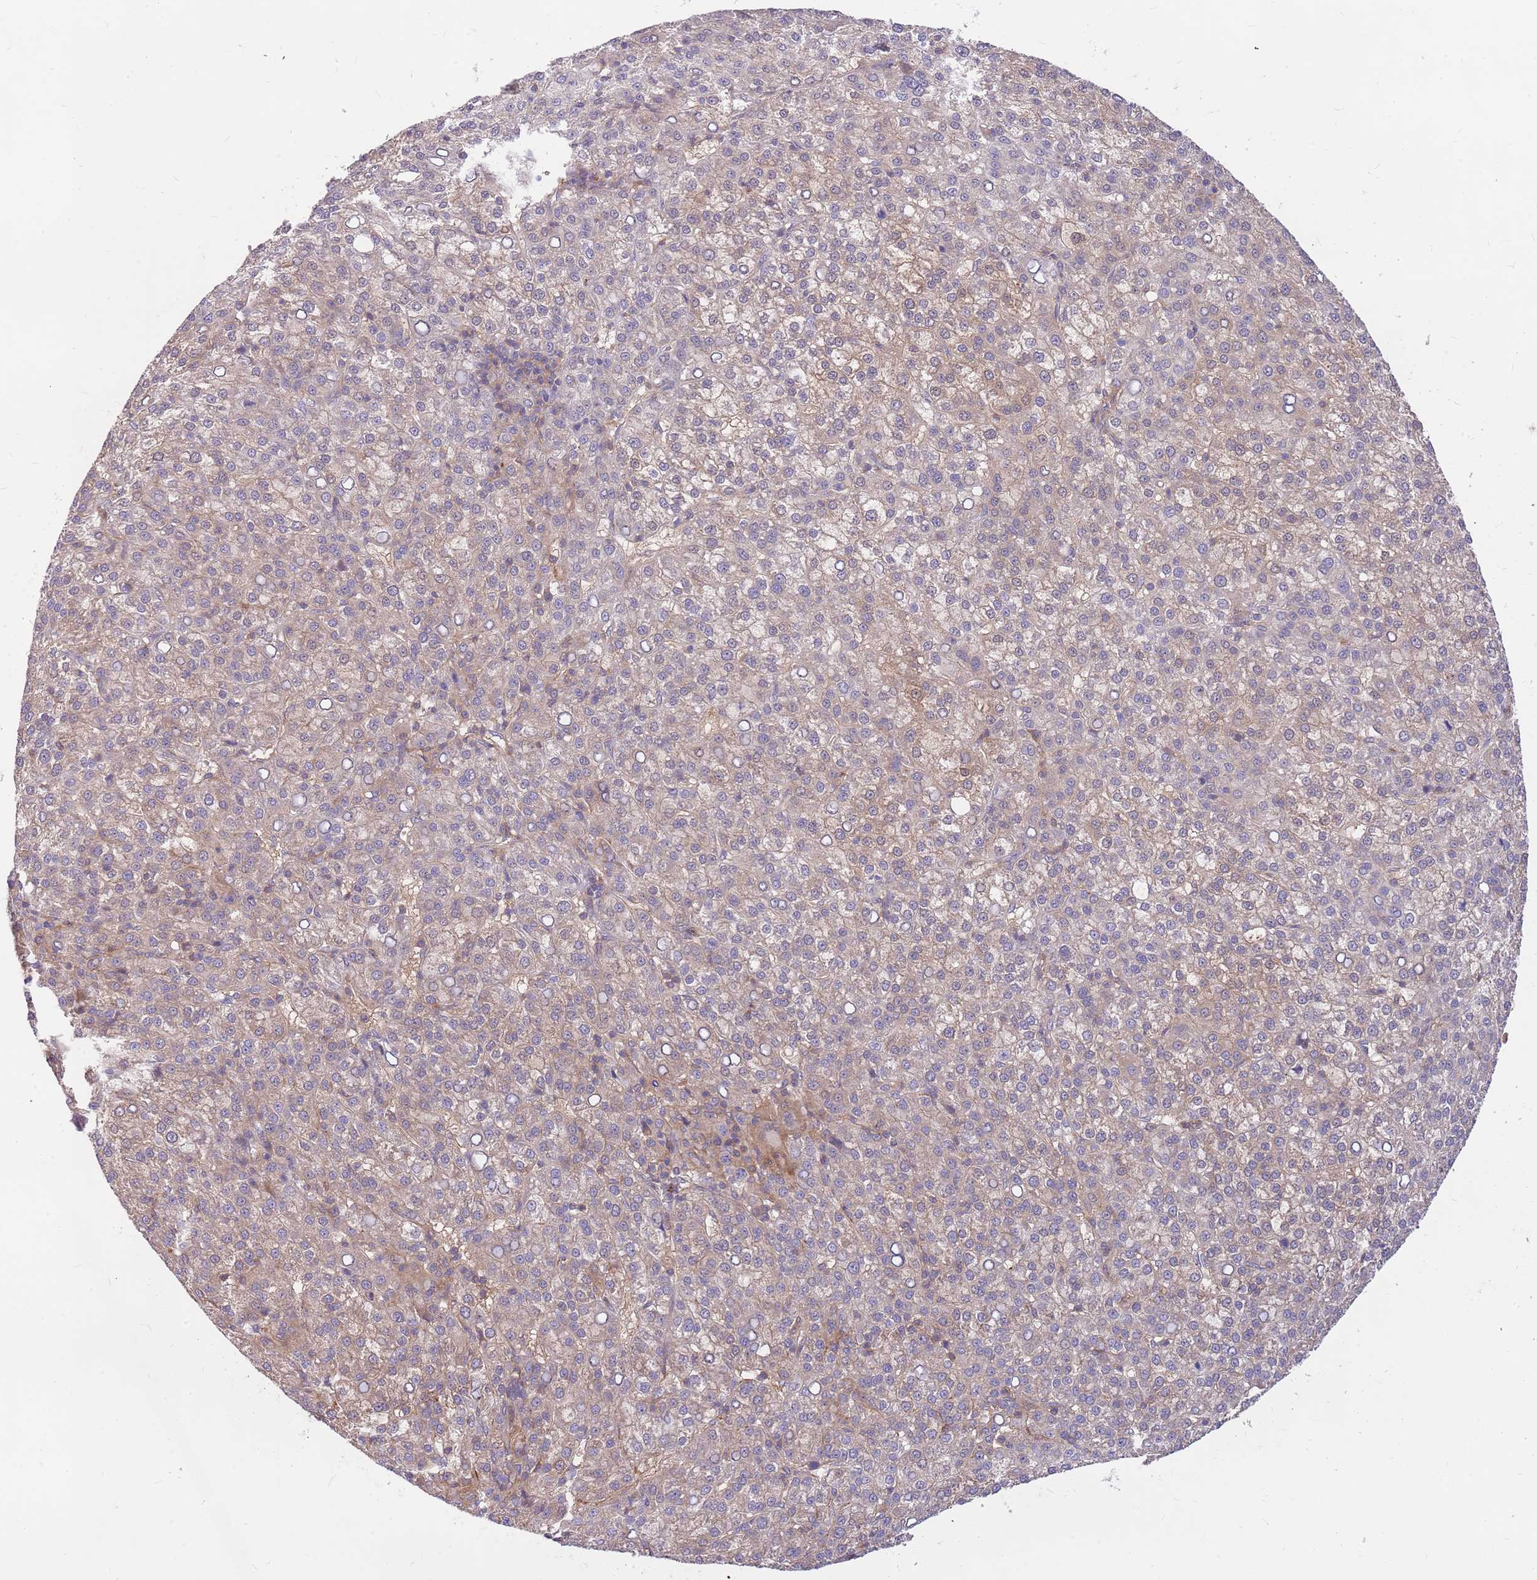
{"staining": {"intensity": "weak", "quantity": "<25%", "location": "cytoplasmic/membranous"}, "tissue": "liver cancer", "cell_type": "Tumor cells", "image_type": "cancer", "snomed": [{"axis": "morphology", "description": "Carcinoma, Hepatocellular, NOS"}, {"axis": "topography", "description": "Liver"}], "caption": "This is an immunohistochemistry (IHC) image of liver cancer. There is no positivity in tumor cells.", "gene": "MVD", "patient": {"sex": "female", "age": 58}}